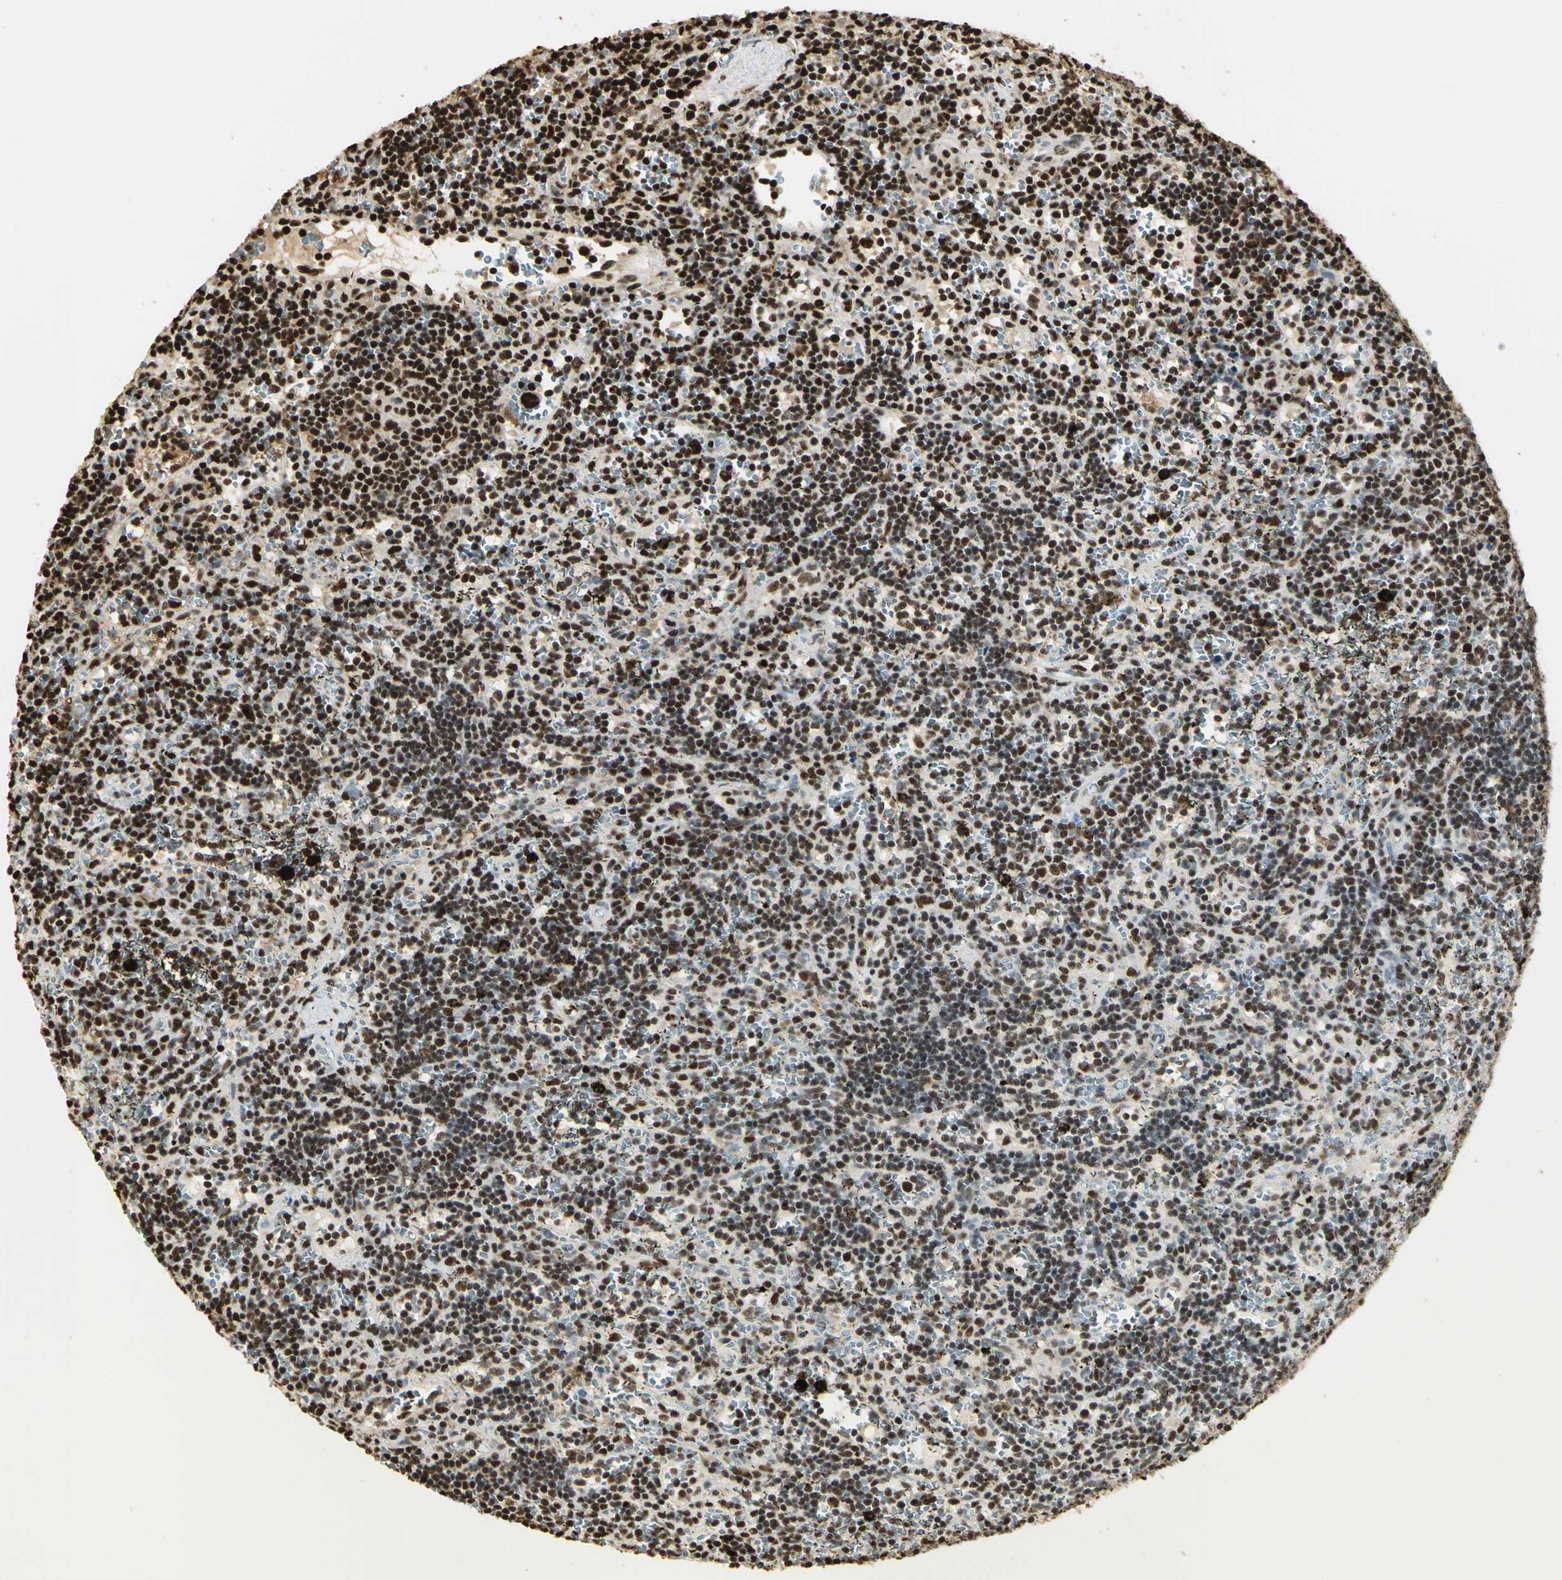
{"staining": {"intensity": "strong", "quantity": ">75%", "location": "nuclear"}, "tissue": "lymphoma", "cell_type": "Tumor cells", "image_type": "cancer", "snomed": [{"axis": "morphology", "description": "Malignant lymphoma, non-Hodgkin's type, Low grade"}, {"axis": "topography", "description": "Spleen"}], "caption": "Low-grade malignant lymphoma, non-Hodgkin's type stained with immunohistochemistry exhibits strong nuclear expression in approximately >75% of tumor cells.", "gene": "SET", "patient": {"sex": "male", "age": 60}}